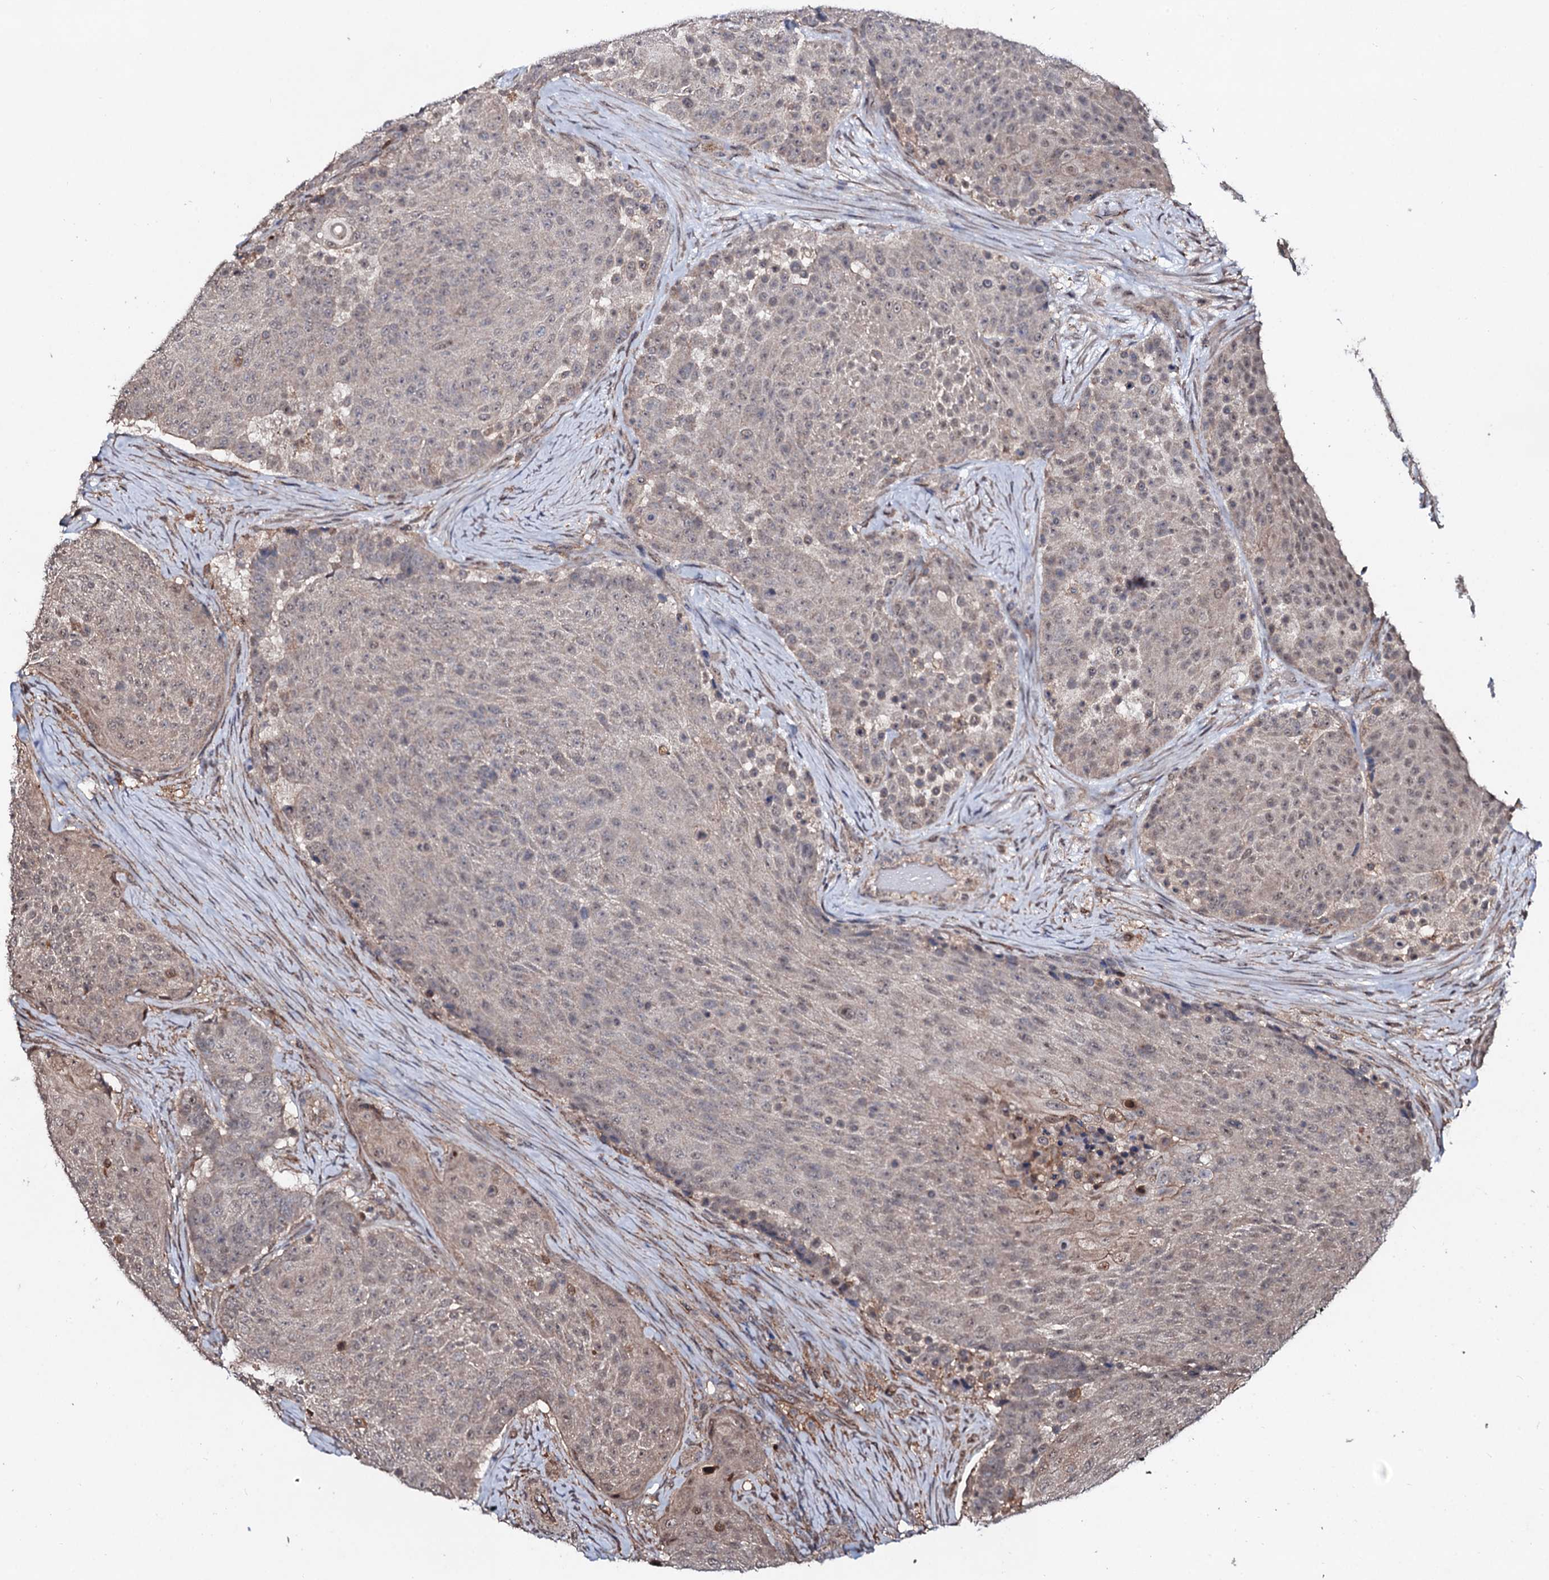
{"staining": {"intensity": "weak", "quantity": "<25%", "location": "cytoplasmic/membranous,nuclear"}, "tissue": "urothelial cancer", "cell_type": "Tumor cells", "image_type": "cancer", "snomed": [{"axis": "morphology", "description": "Urothelial carcinoma, High grade"}, {"axis": "topography", "description": "Urinary bladder"}], "caption": "IHC histopathology image of human high-grade urothelial carcinoma stained for a protein (brown), which shows no staining in tumor cells.", "gene": "COG6", "patient": {"sex": "female", "age": 63}}